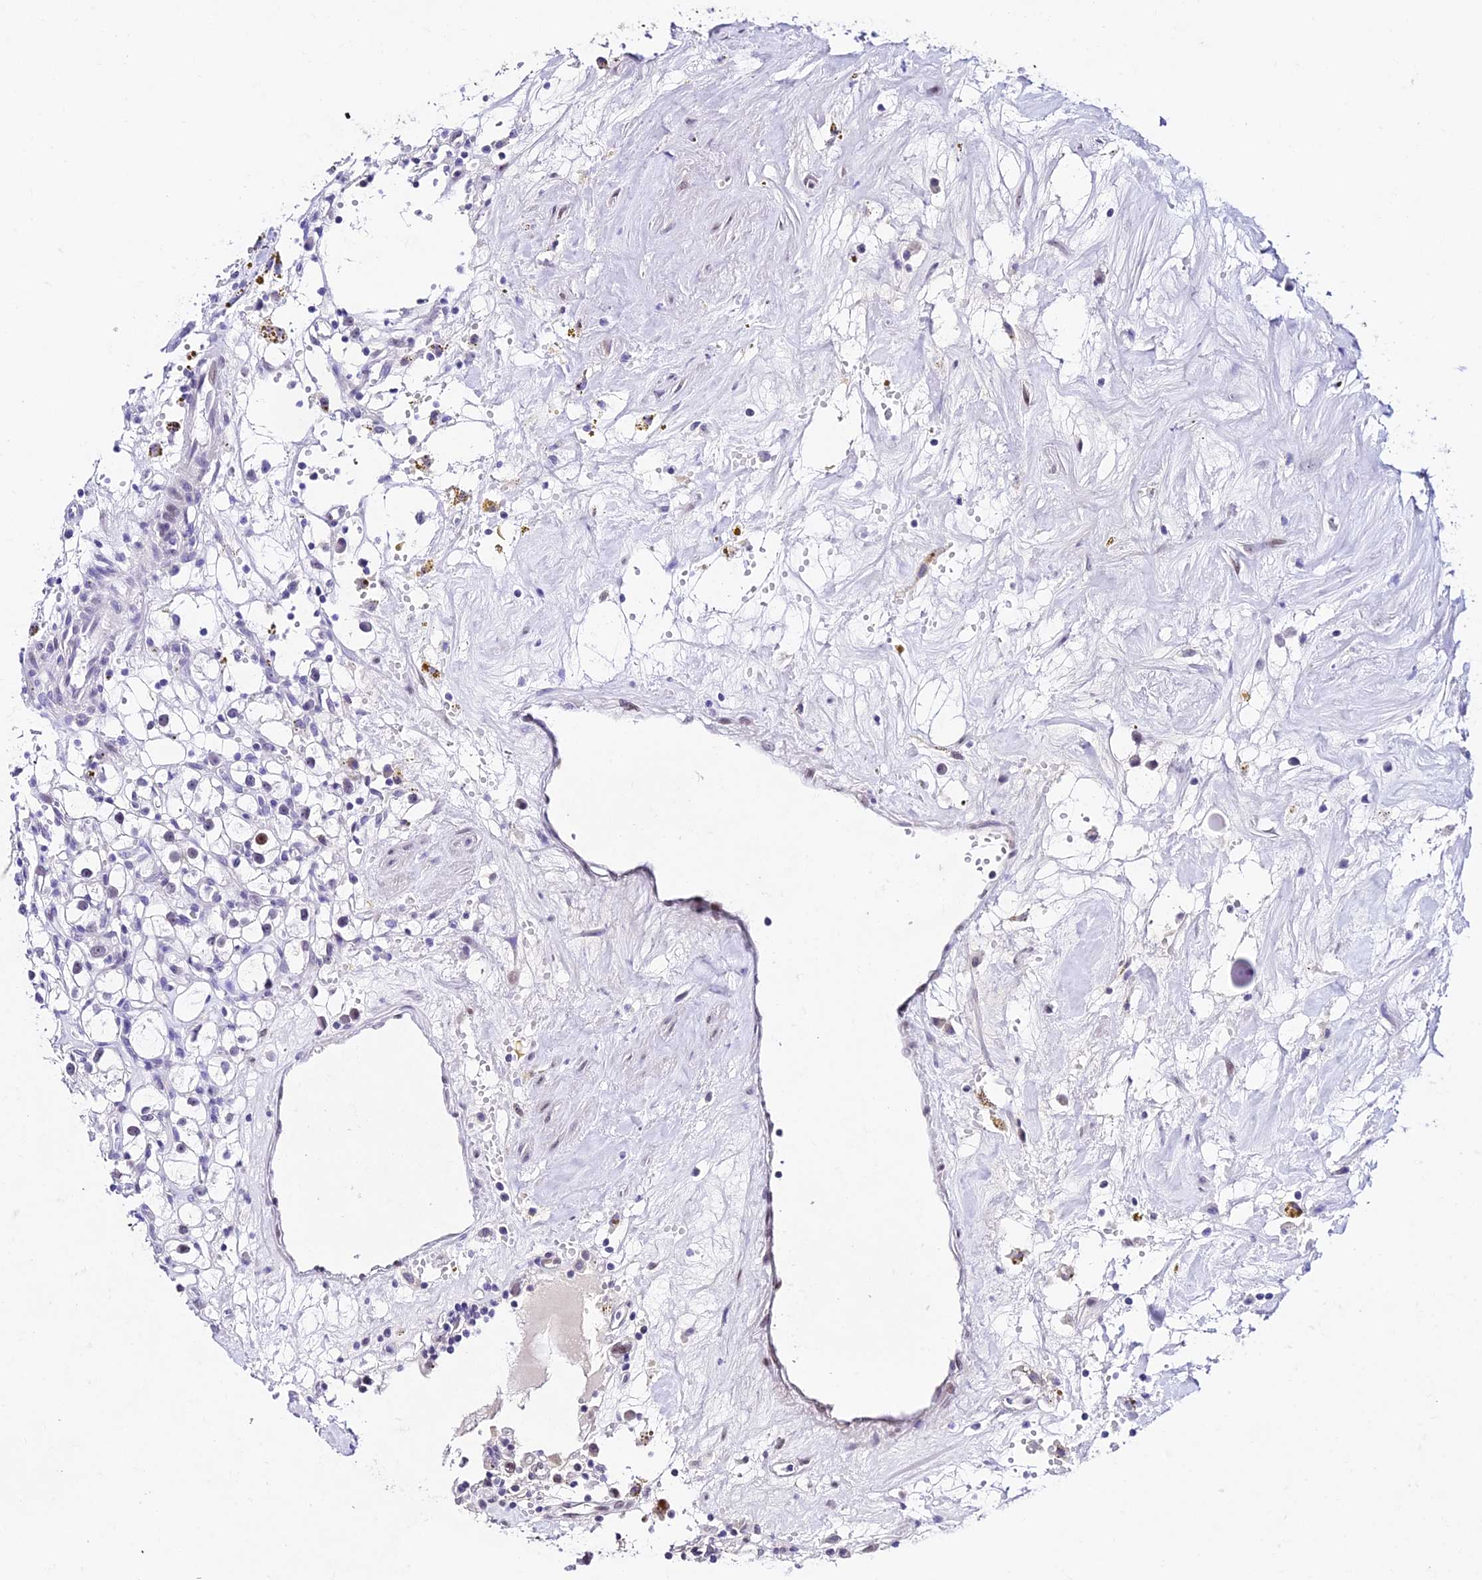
{"staining": {"intensity": "negative", "quantity": "none", "location": "none"}, "tissue": "renal cancer", "cell_type": "Tumor cells", "image_type": "cancer", "snomed": [{"axis": "morphology", "description": "Adenocarcinoma, NOS"}, {"axis": "topography", "description": "Kidney"}], "caption": "DAB immunohistochemical staining of human renal adenocarcinoma displays no significant staining in tumor cells. Nuclei are stained in blue.", "gene": "POFUT2", "patient": {"sex": "male", "age": 56}}